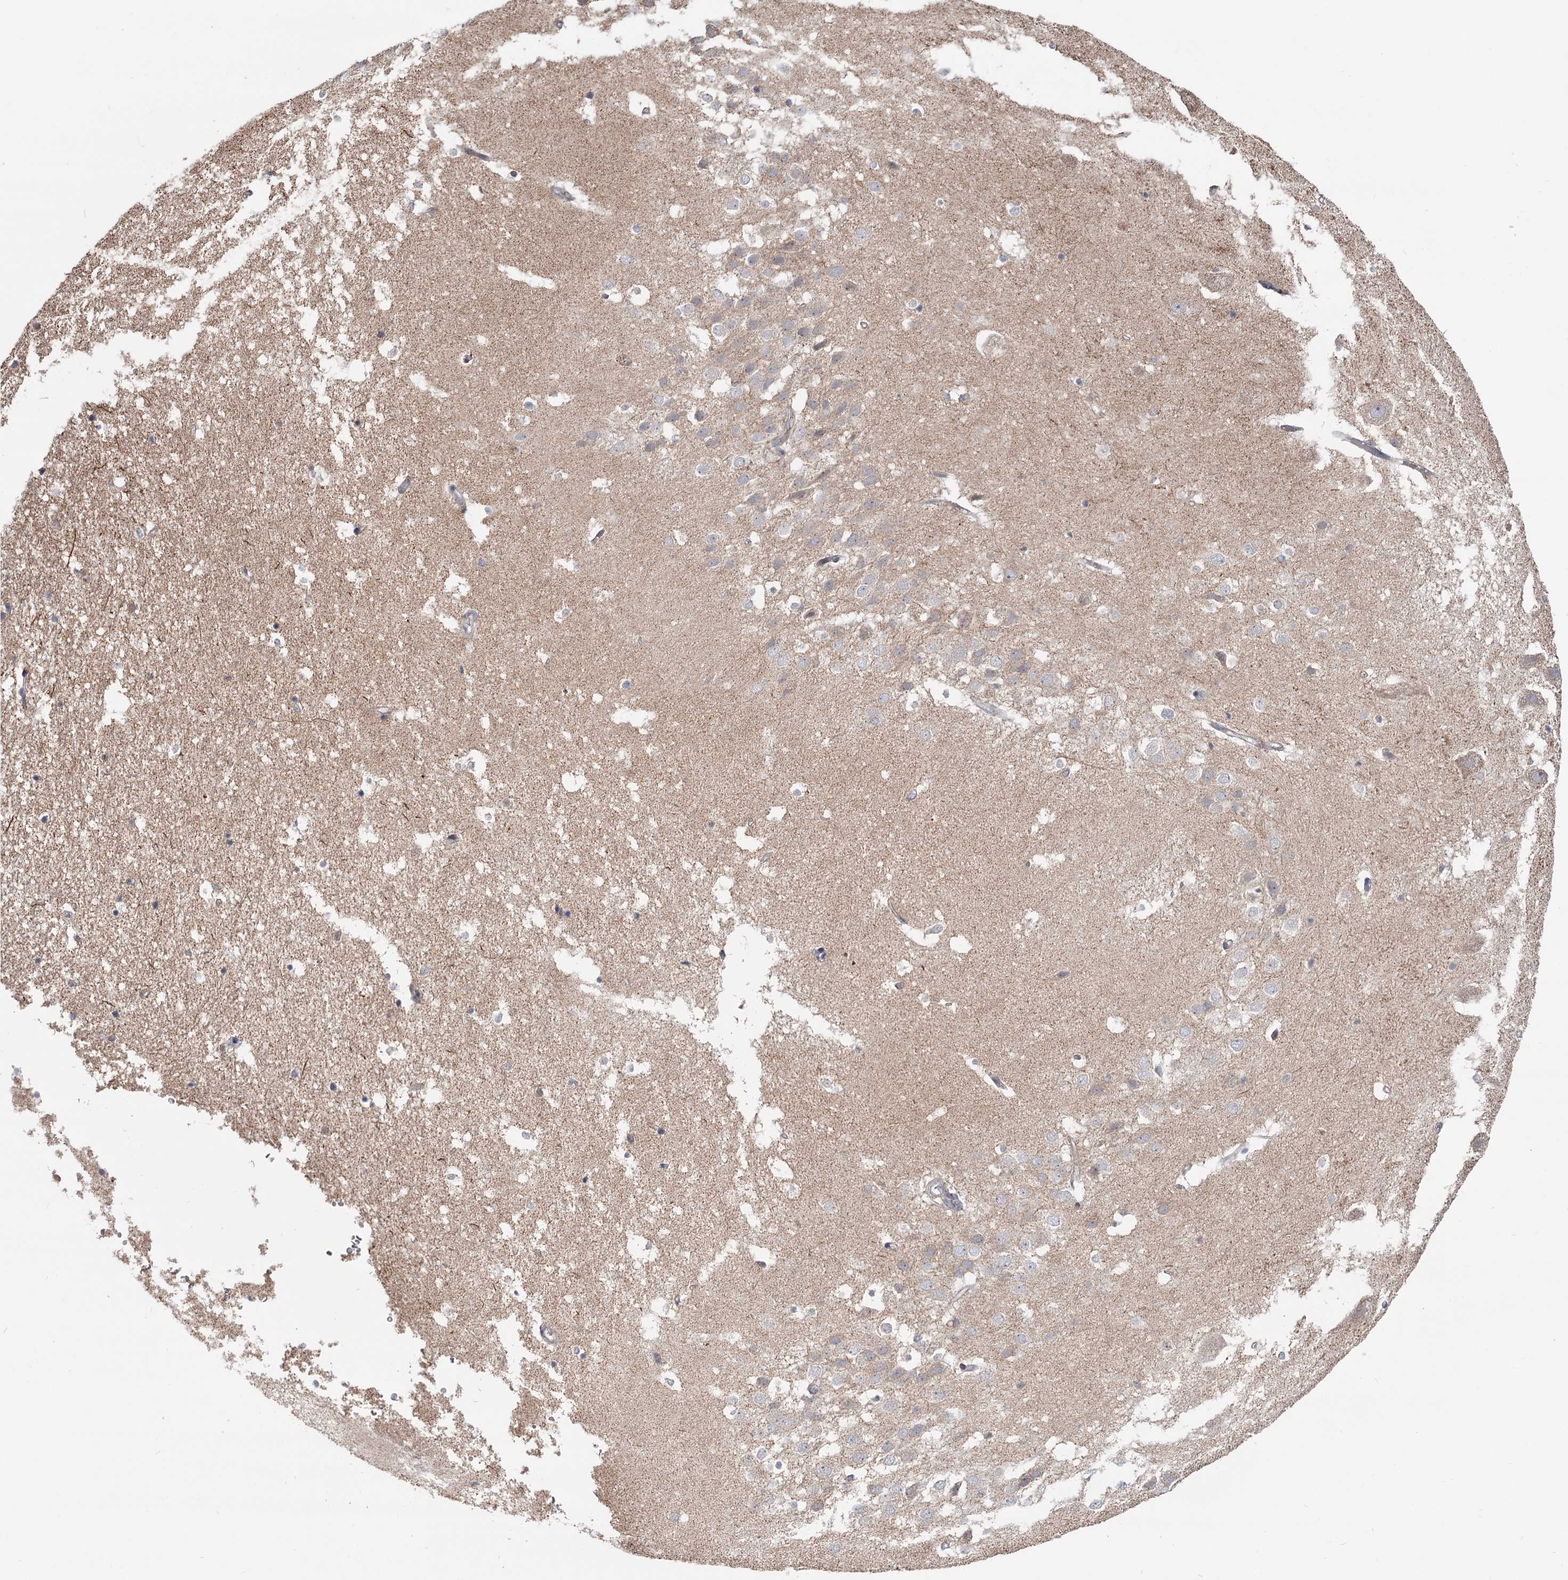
{"staining": {"intensity": "negative", "quantity": "none", "location": "none"}, "tissue": "hippocampus", "cell_type": "Glial cells", "image_type": "normal", "snomed": [{"axis": "morphology", "description": "Normal tissue, NOS"}, {"axis": "topography", "description": "Hippocampus"}], "caption": "Glial cells are negative for brown protein staining in normal hippocampus. Brightfield microscopy of immunohistochemistry (IHC) stained with DAB (3,3'-diaminobenzidine) (brown) and hematoxylin (blue), captured at high magnification.", "gene": "CDC123", "patient": {"sex": "female", "age": 52}}